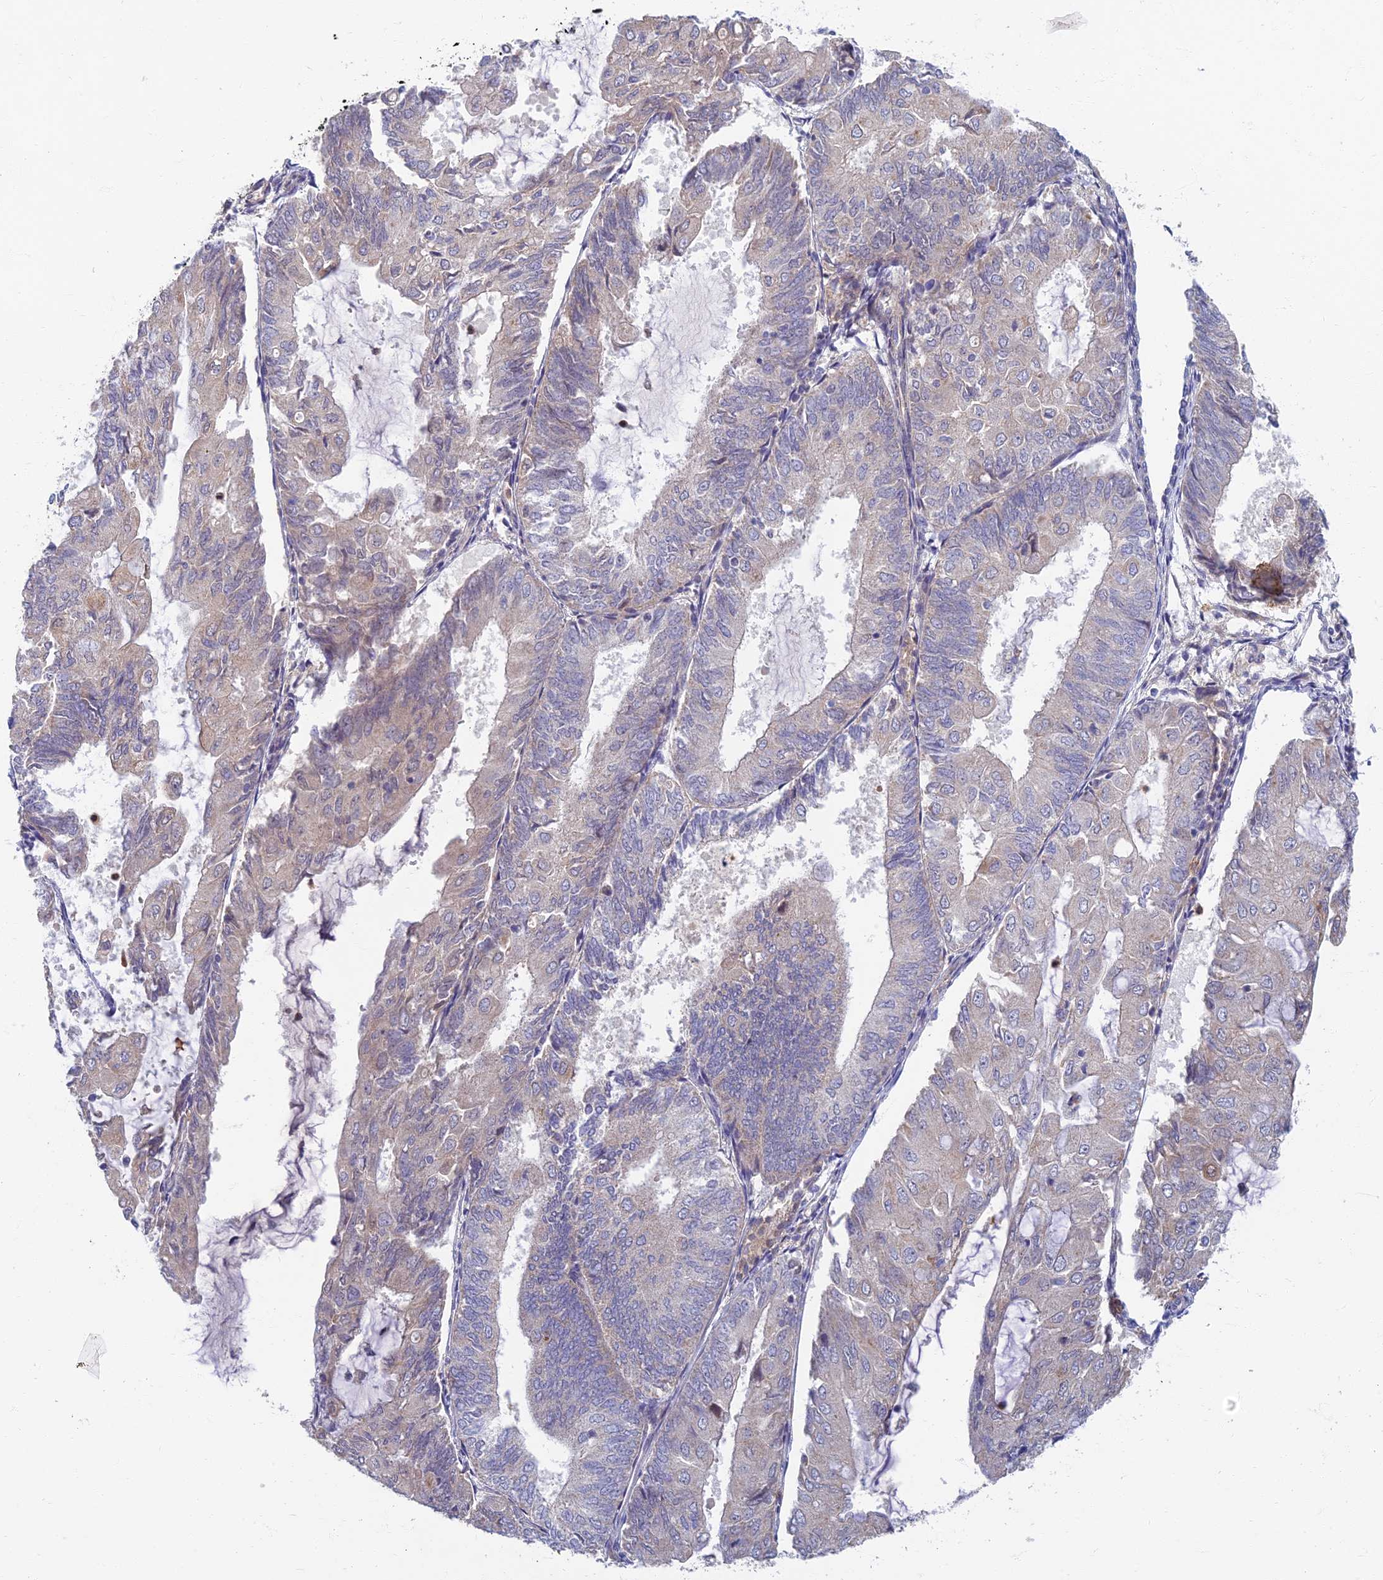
{"staining": {"intensity": "negative", "quantity": "none", "location": "none"}, "tissue": "endometrial cancer", "cell_type": "Tumor cells", "image_type": "cancer", "snomed": [{"axis": "morphology", "description": "Adenocarcinoma, NOS"}, {"axis": "topography", "description": "Endometrium"}], "caption": "Tumor cells show no significant protein staining in endometrial cancer. (Immunohistochemistry (ihc), brightfield microscopy, high magnification).", "gene": "SOGA1", "patient": {"sex": "female", "age": 81}}